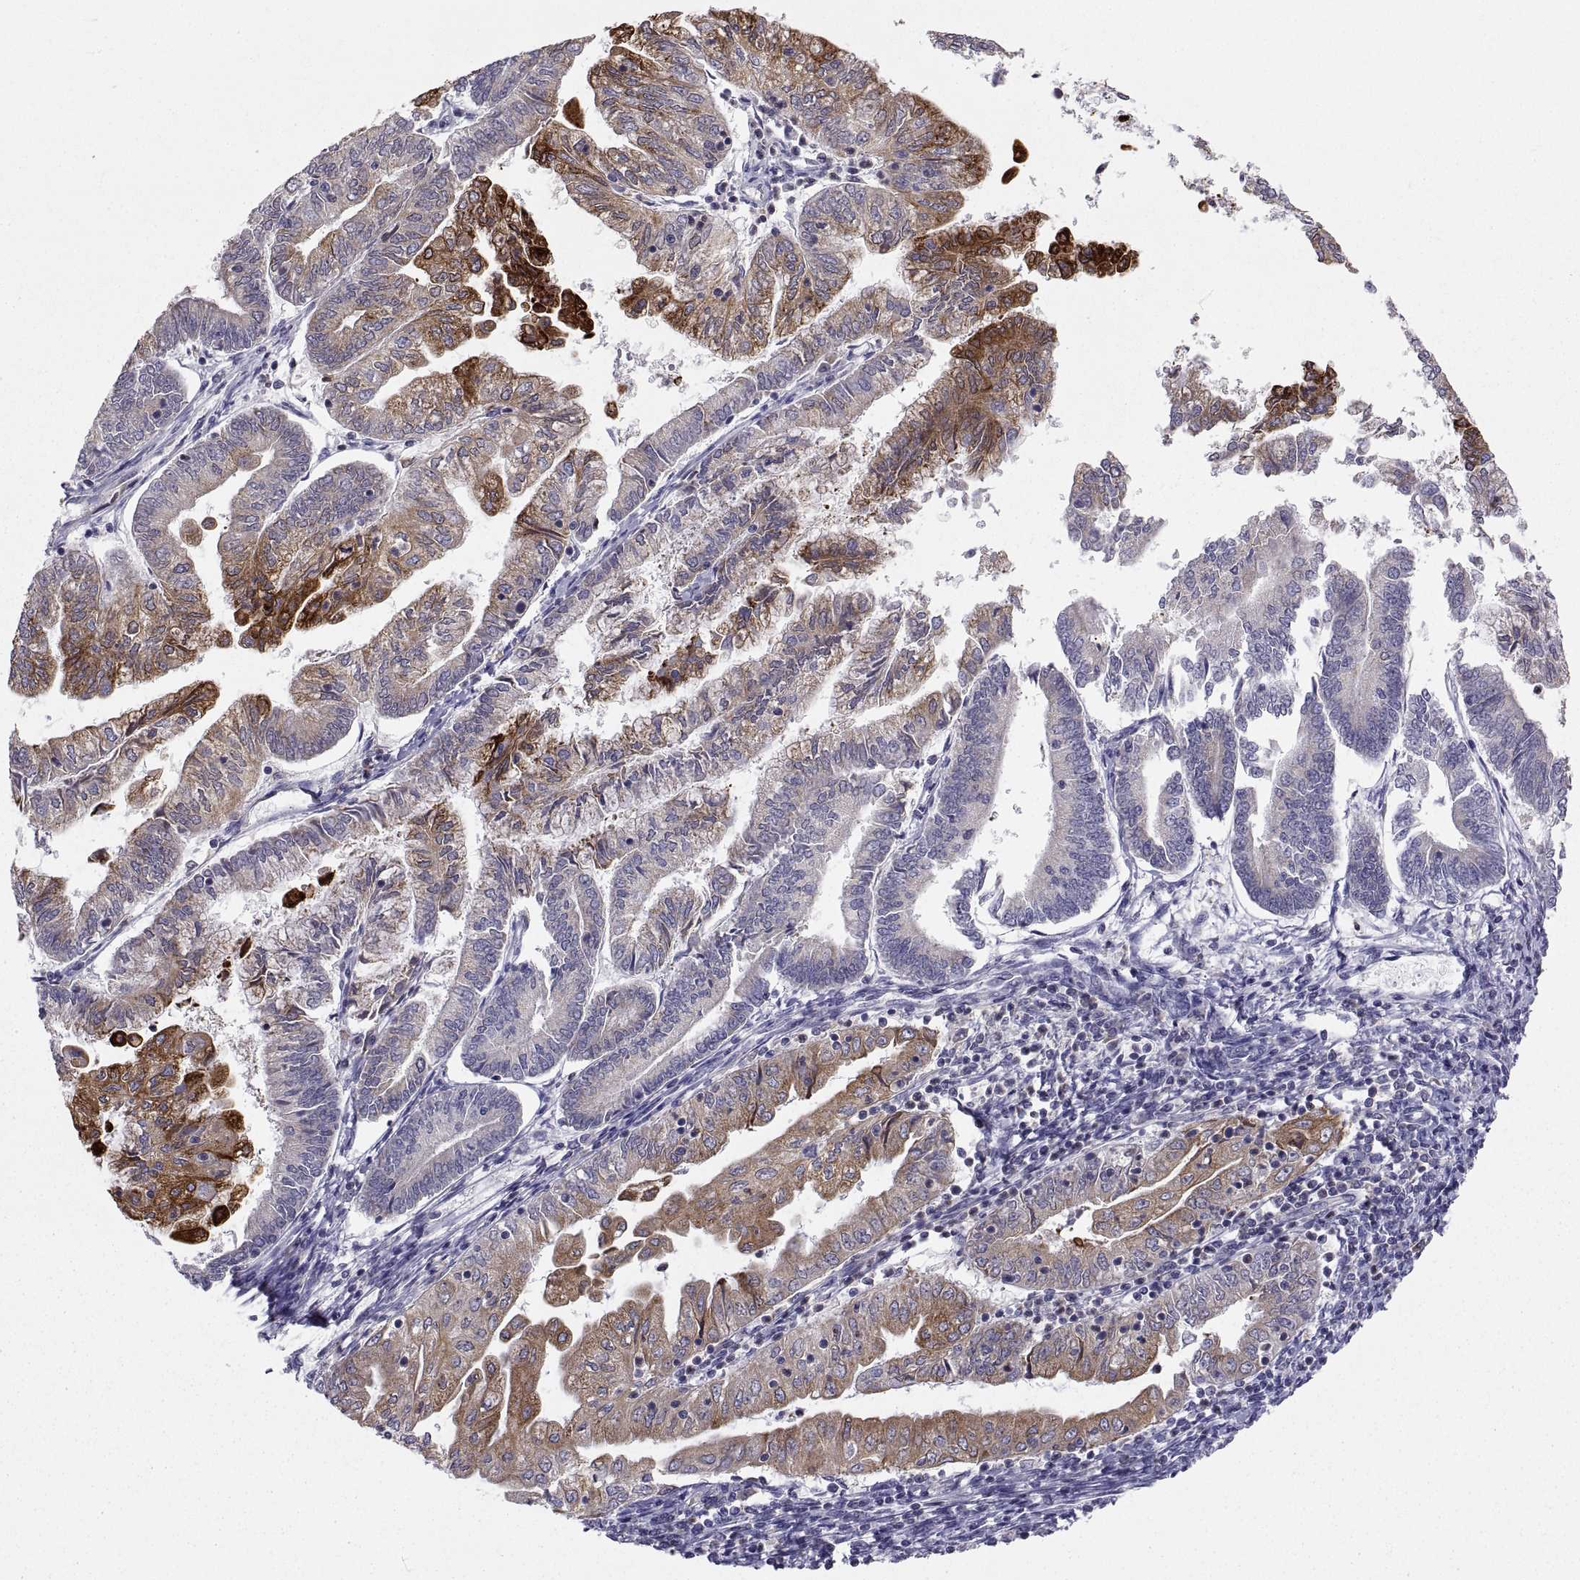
{"staining": {"intensity": "strong", "quantity": "<25%", "location": "cytoplasmic/membranous"}, "tissue": "endometrial cancer", "cell_type": "Tumor cells", "image_type": "cancer", "snomed": [{"axis": "morphology", "description": "Adenocarcinoma, NOS"}, {"axis": "topography", "description": "Endometrium"}], "caption": "This image reveals adenocarcinoma (endometrial) stained with immunohistochemistry (IHC) to label a protein in brown. The cytoplasmic/membranous of tumor cells show strong positivity for the protein. Nuclei are counter-stained blue.", "gene": "ERO1A", "patient": {"sex": "female", "age": 55}}